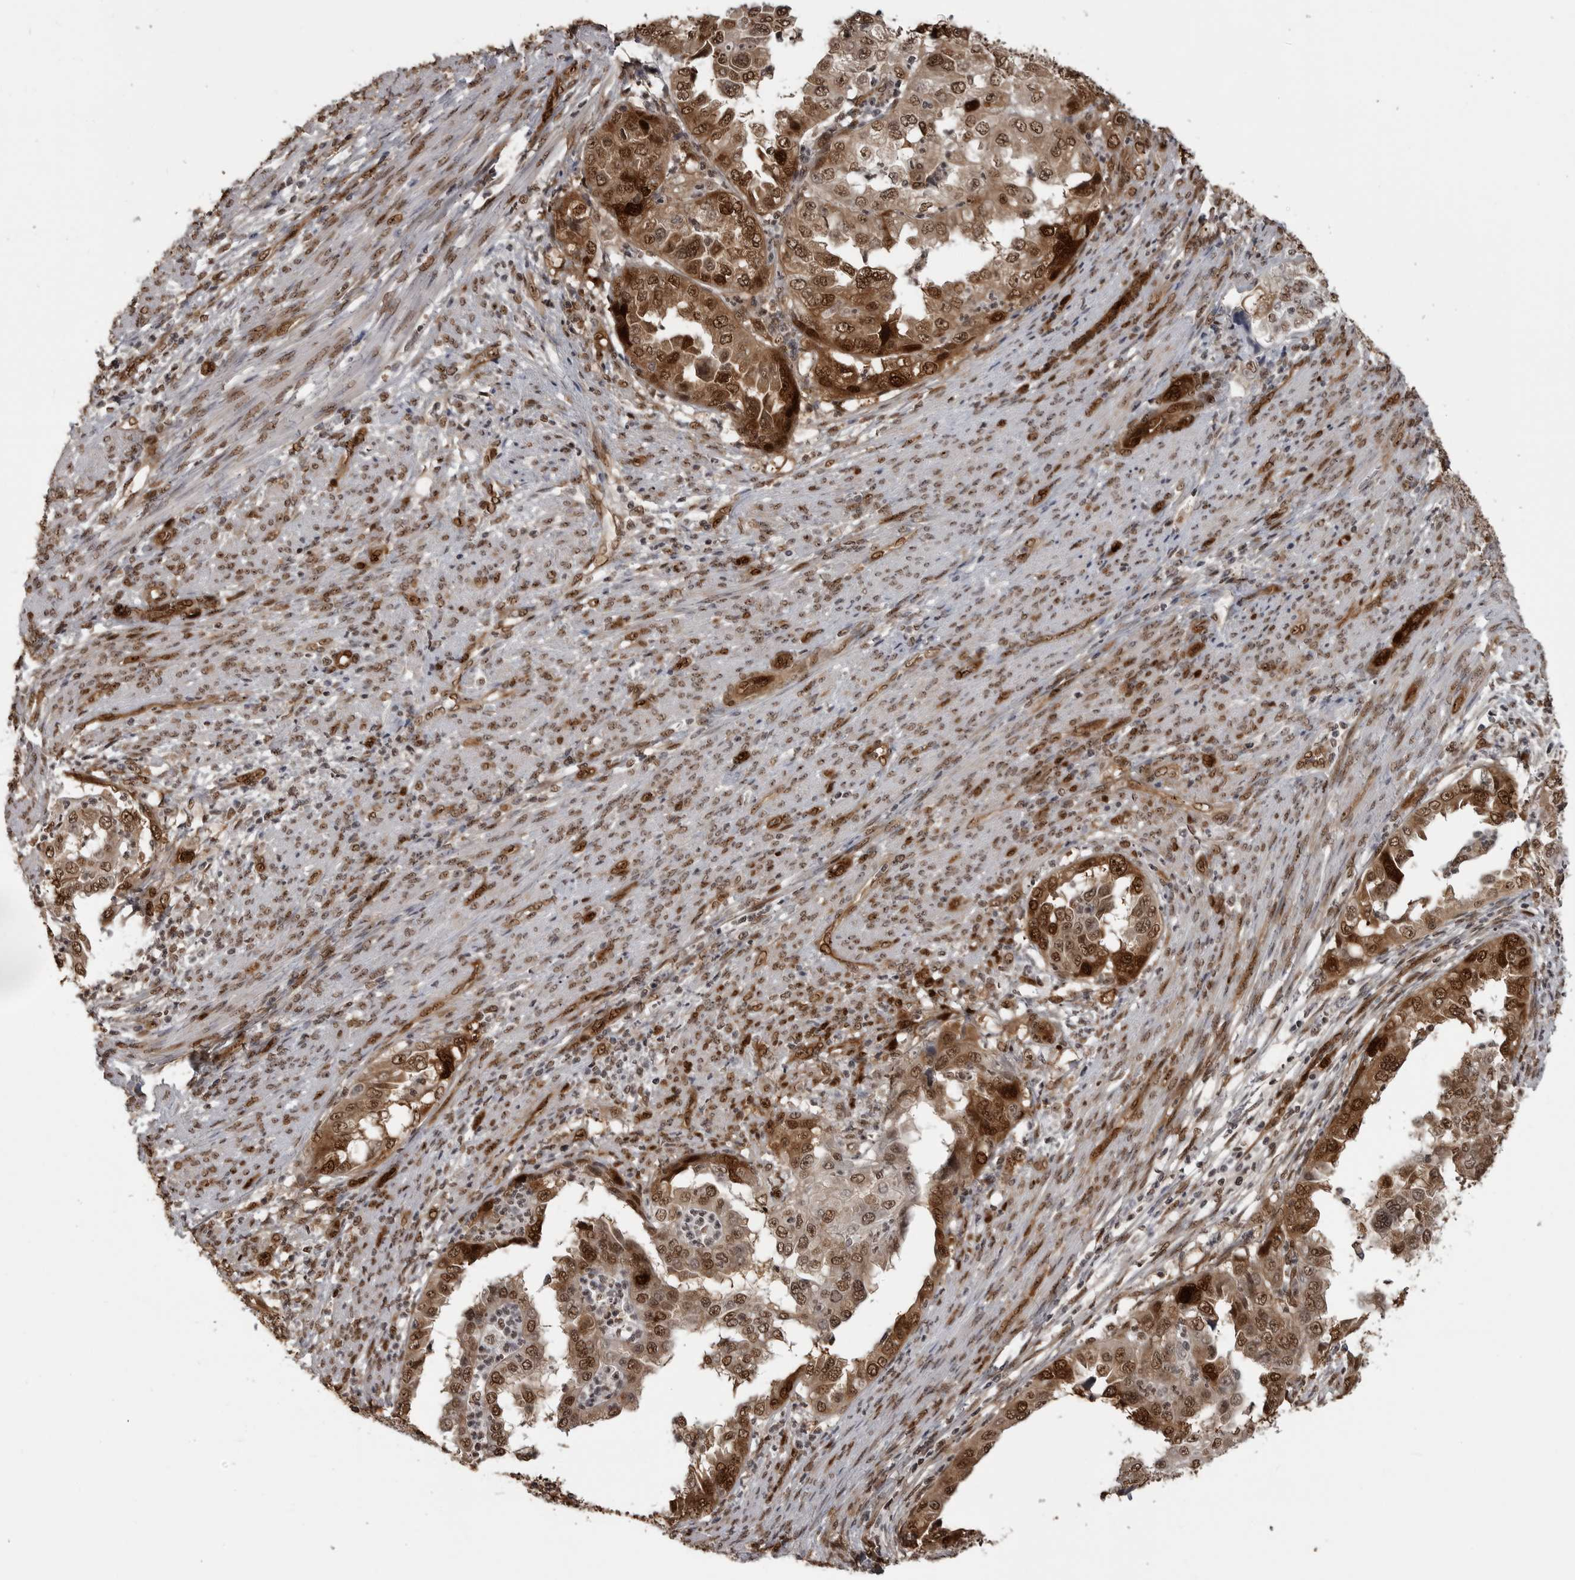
{"staining": {"intensity": "moderate", "quantity": ">75%", "location": "cytoplasmic/membranous,nuclear"}, "tissue": "endometrial cancer", "cell_type": "Tumor cells", "image_type": "cancer", "snomed": [{"axis": "morphology", "description": "Adenocarcinoma, NOS"}, {"axis": "topography", "description": "Endometrium"}], "caption": "Tumor cells show moderate cytoplasmic/membranous and nuclear positivity in about >75% of cells in endometrial cancer.", "gene": "SMAD2", "patient": {"sex": "female", "age": 85}}